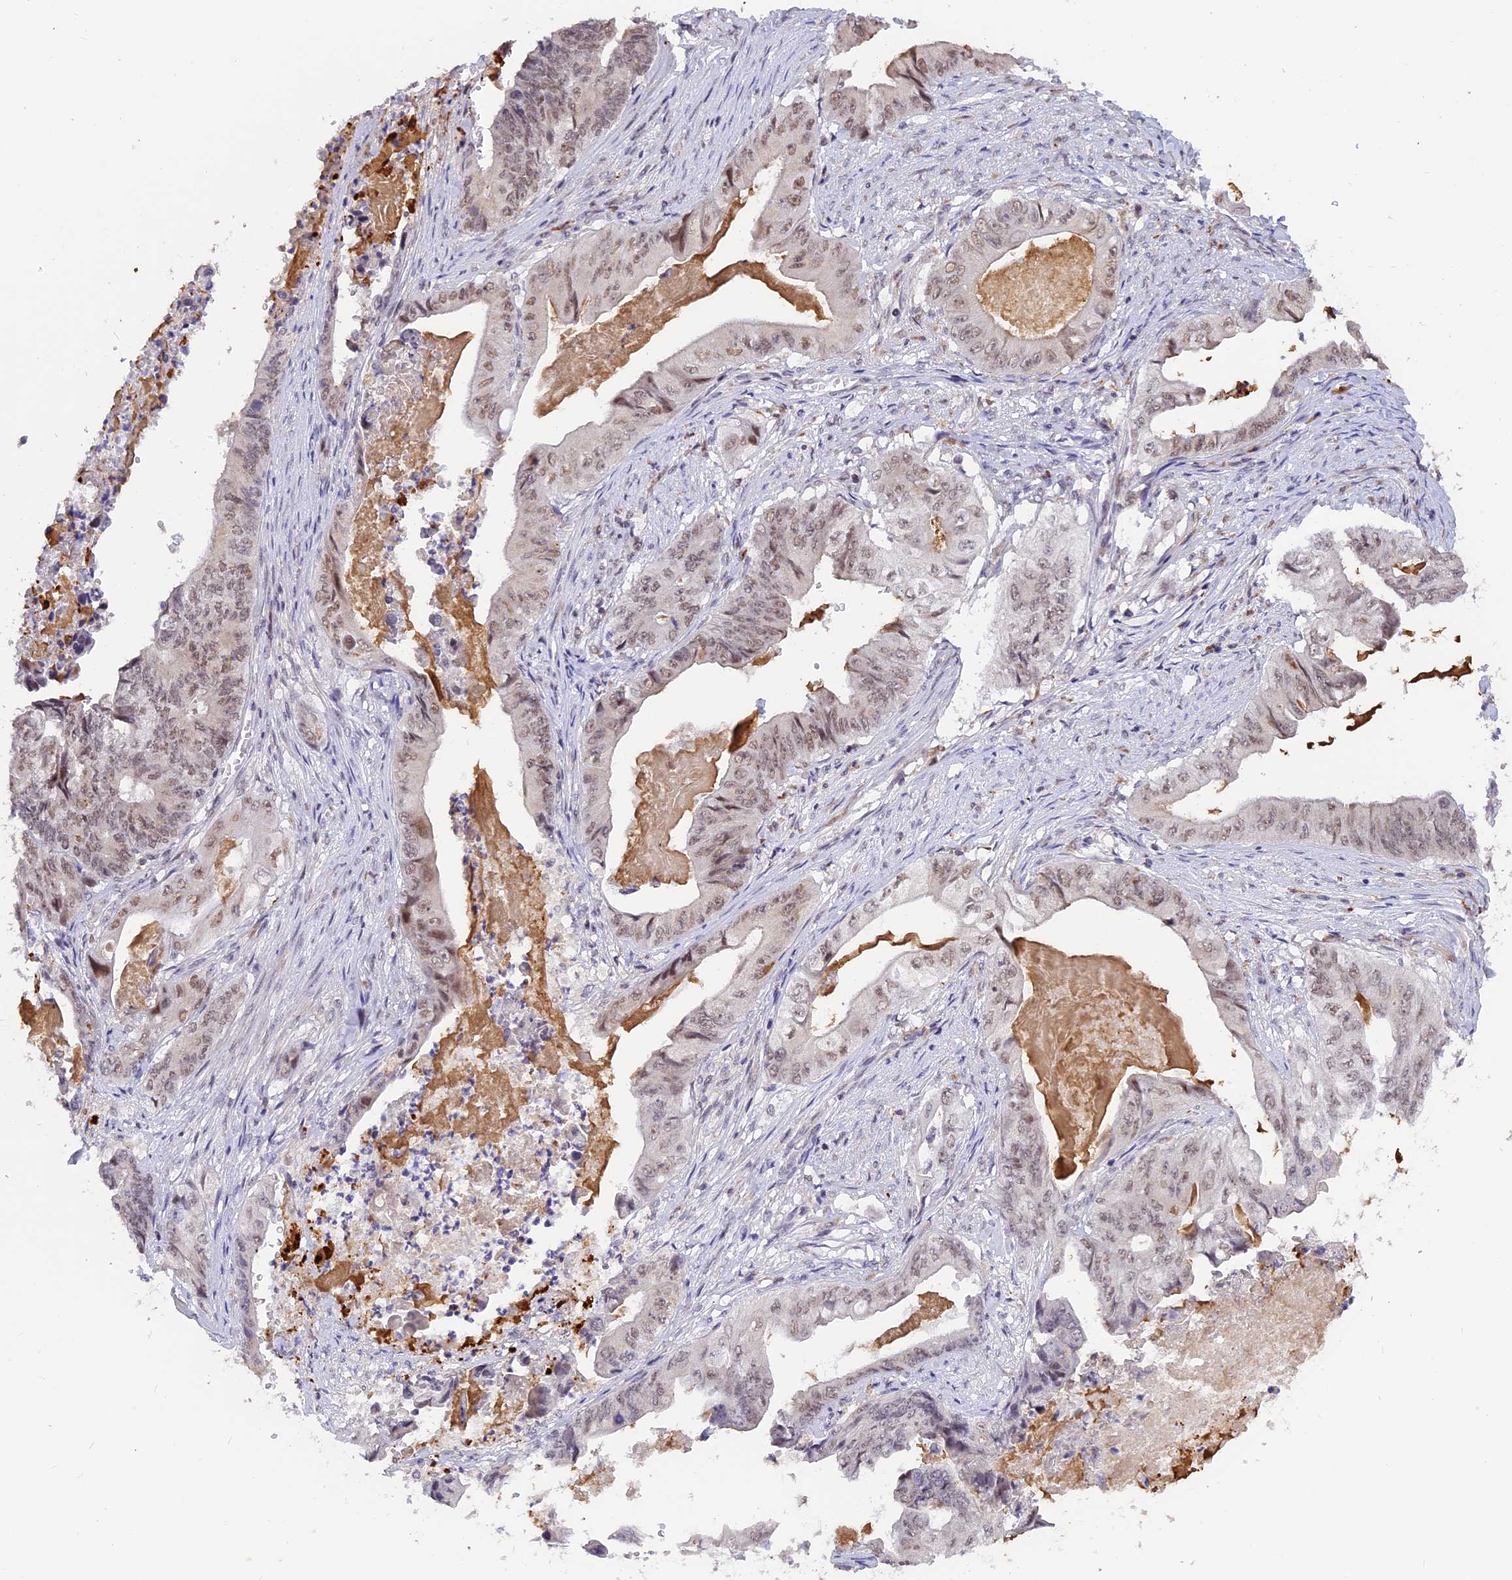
{"staining": {"intensity": "weak", "quantity": "25%-75%", "location": "nuclear"}, "tissue": "stomach cancer", "cell_type": "Tumor cells", "image_type": "cancer", "snomed": [{"axis": "morphology", "description": "Adenocarcinoma, NOS"}, {"axis": "topography", "description": "Stomach"}], "caption": "Immunohistochemical staining of human stomach cancer (adenocarcinoma) demonstrates low levels of weak nuclear protein expression in approximately 25%-75% of tumor cells.", "gene": "POLR2C", "patient": {"sex": "female", "age": 73}}